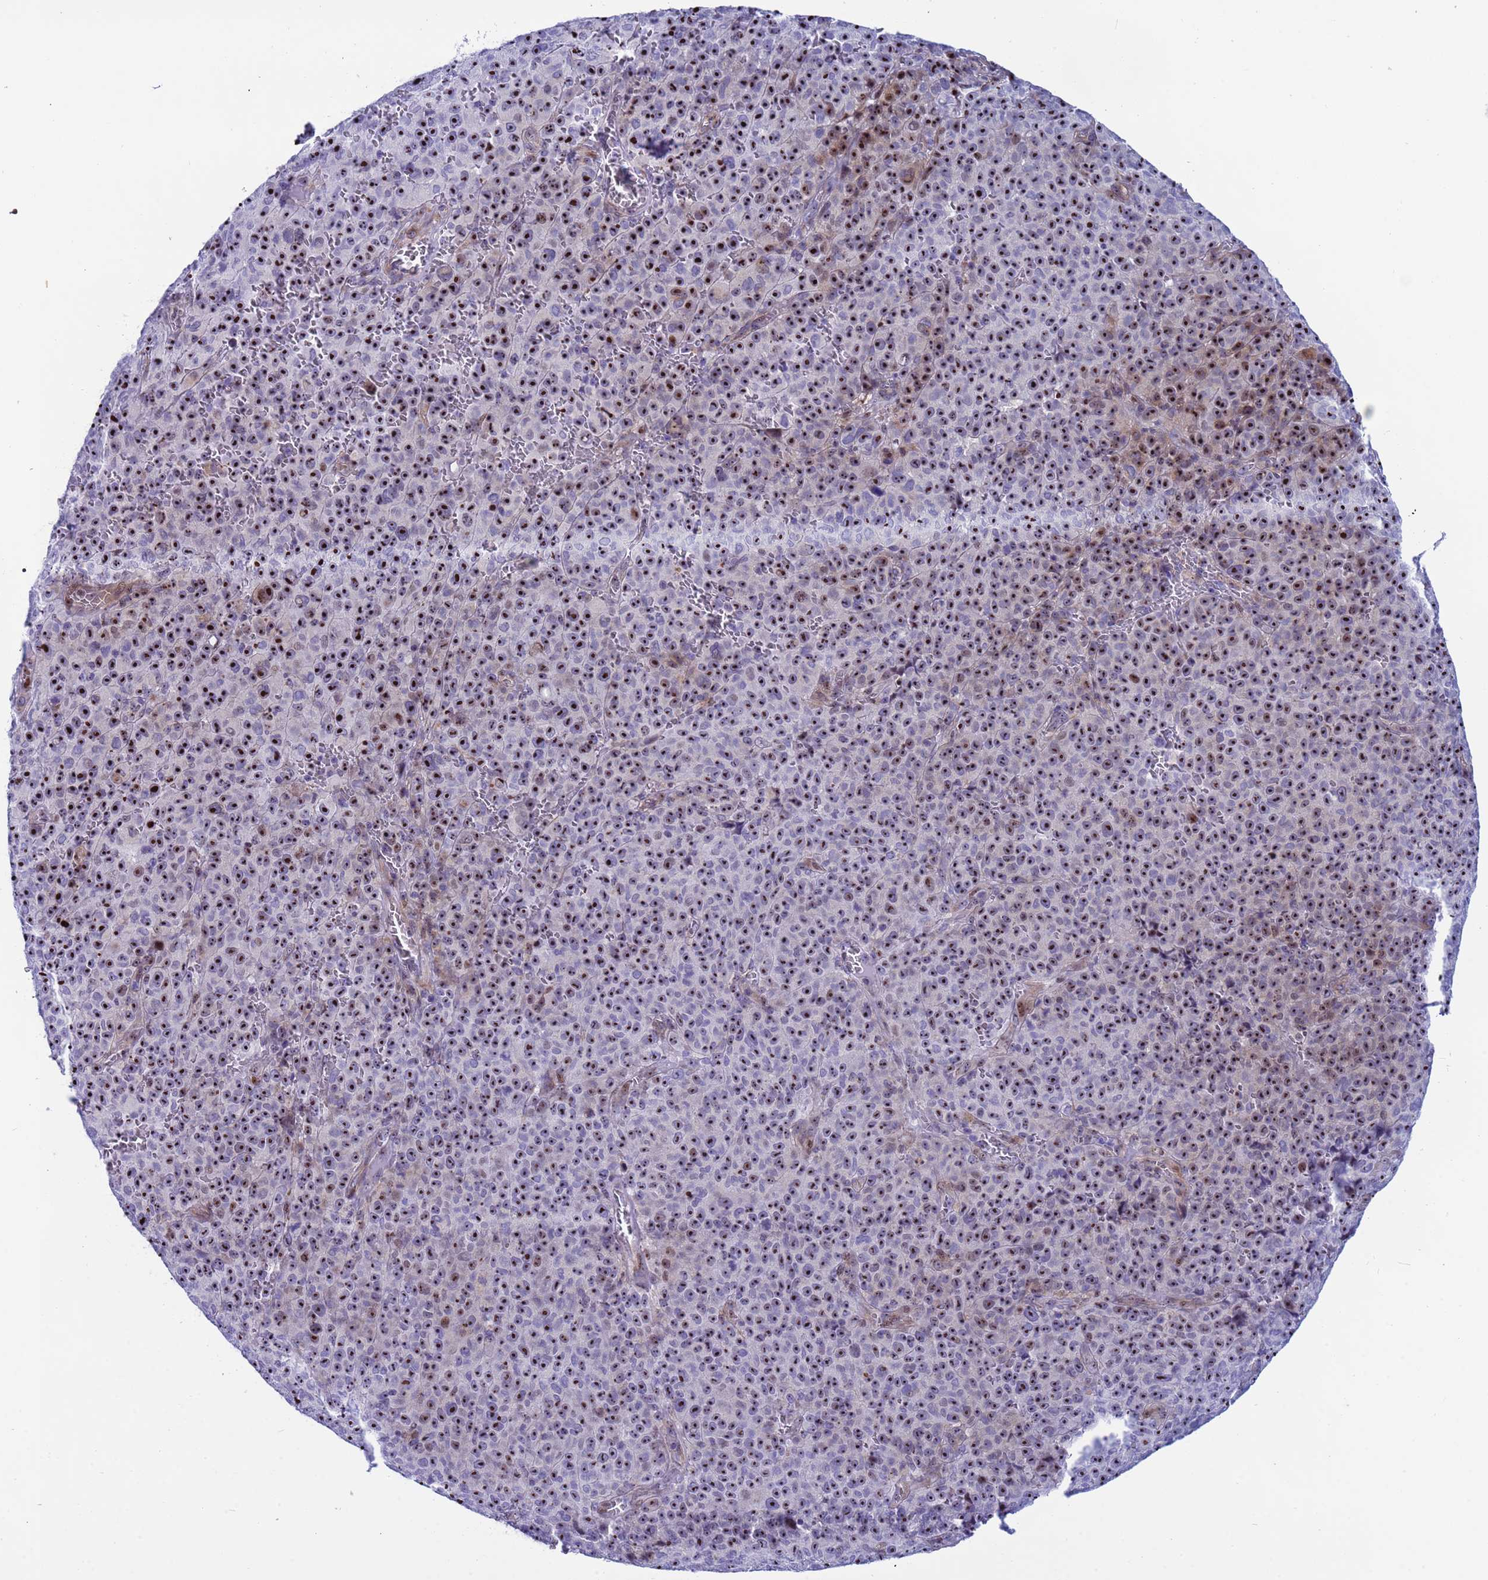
{"staining": {"intensity": "strong", "quantity": ">75%", "location": "nuclear"}, "tissue": "melanoma", "cell_type": "Tumor cells", "image_type": "cancer", "snomed": [{"axis": "morphology", "description": "Malignant melanoma, NOS"}, {"axis": "topography", "description": "Skin"}], "caption": "Approximately >75% of tumor cells in malignant melanoma display strong nuclear protein expression as visualized by brown immunohistochemical staining.", "gene": "POP5", "patient": {"sex": "female", "age": 82}}